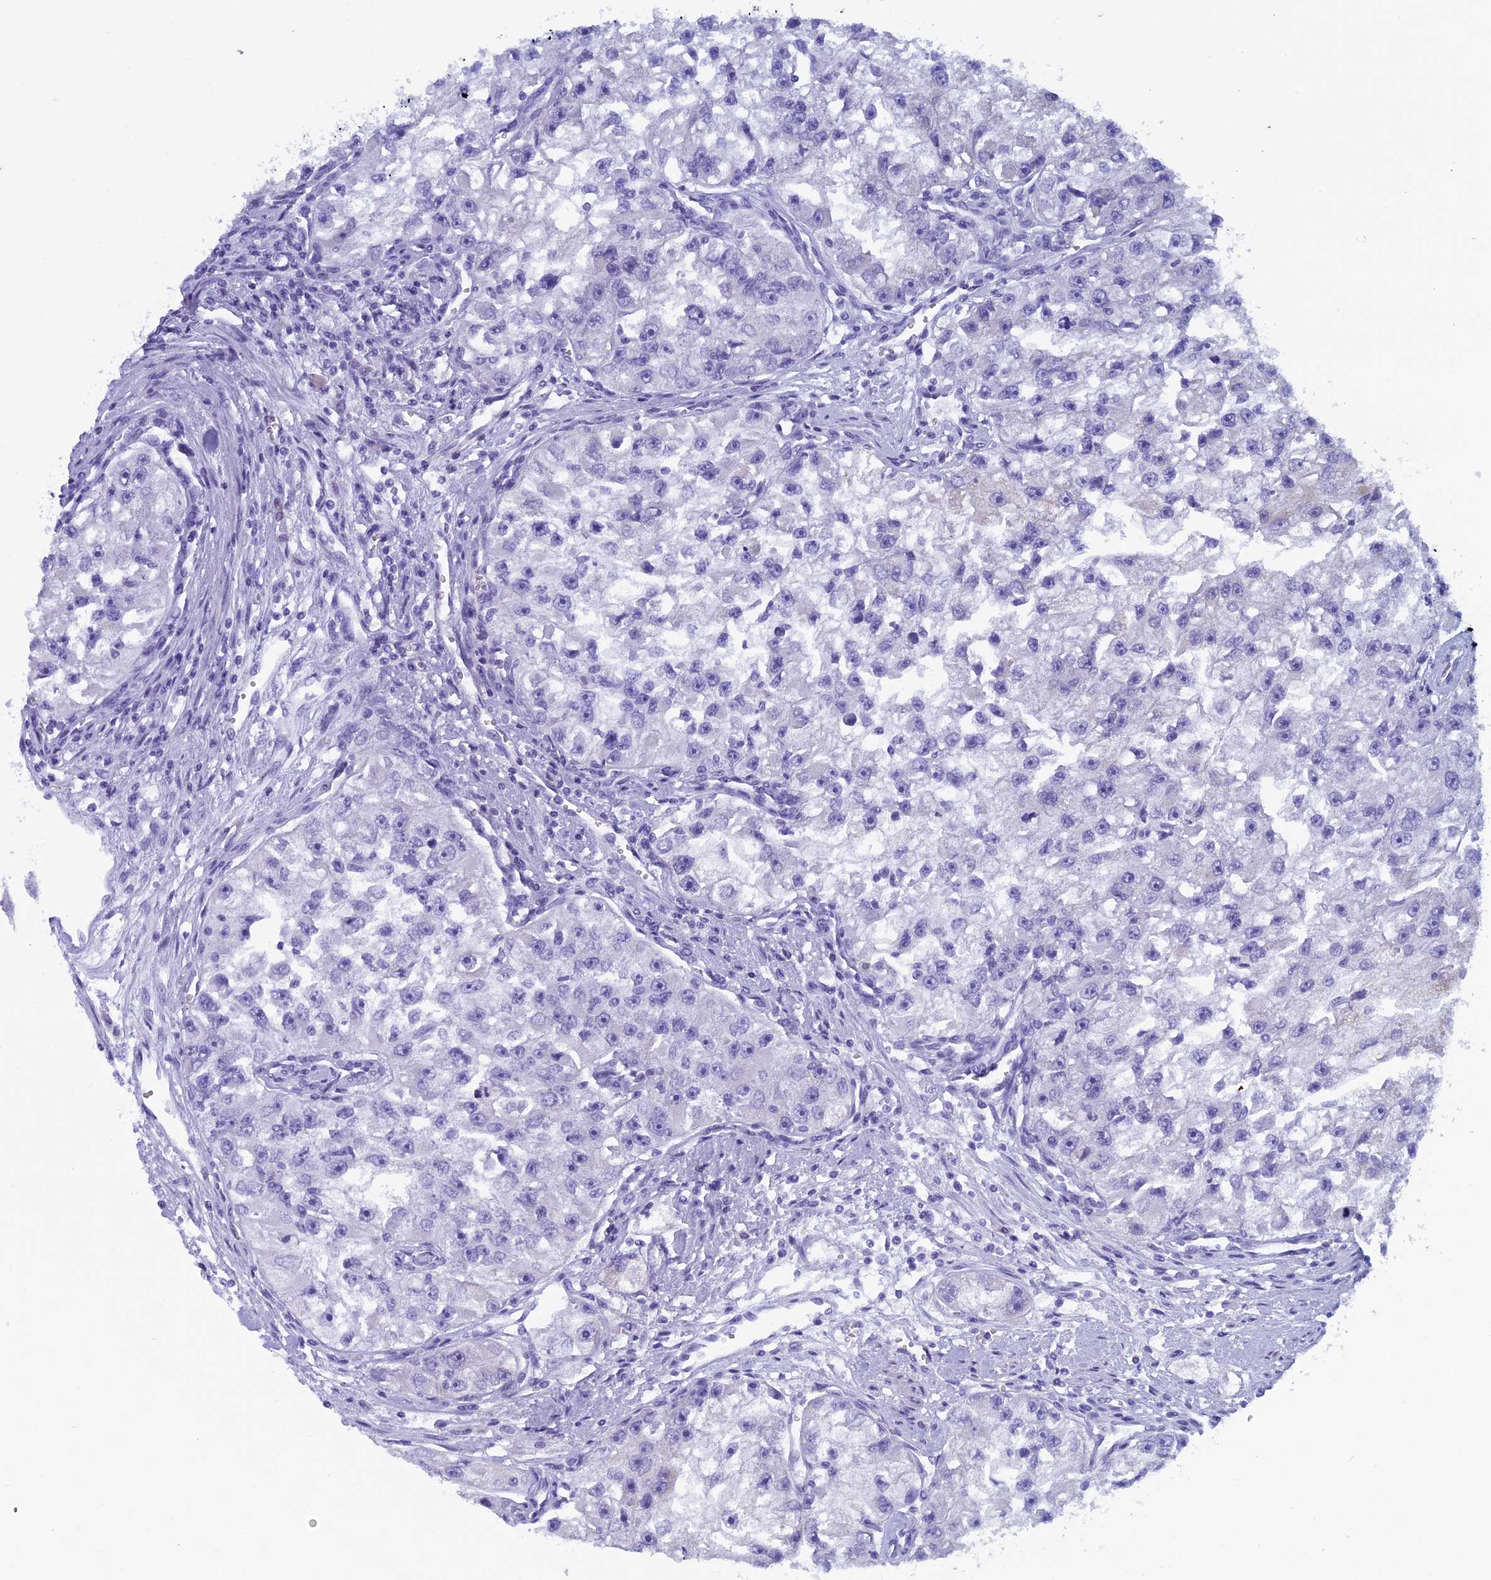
{"staining": {"intensity": "negative", "quantity": "none", "location": "none"}, "tissue": "renal cancer", "cell_type": "Tumor cells", "image_type": "cancer", "snomed": [{"axis": "morphology", "description": "Adenocarcinoma, NOS"}, {"axis": "topography", "description": "Kidney"}], "caption": "Renal adenocarcinoma was stained to show a protein in brown. There is no significant positivity in tumor cells.", "gene": "ZNF563", "patient": {"sex": "male", "age": 63}}